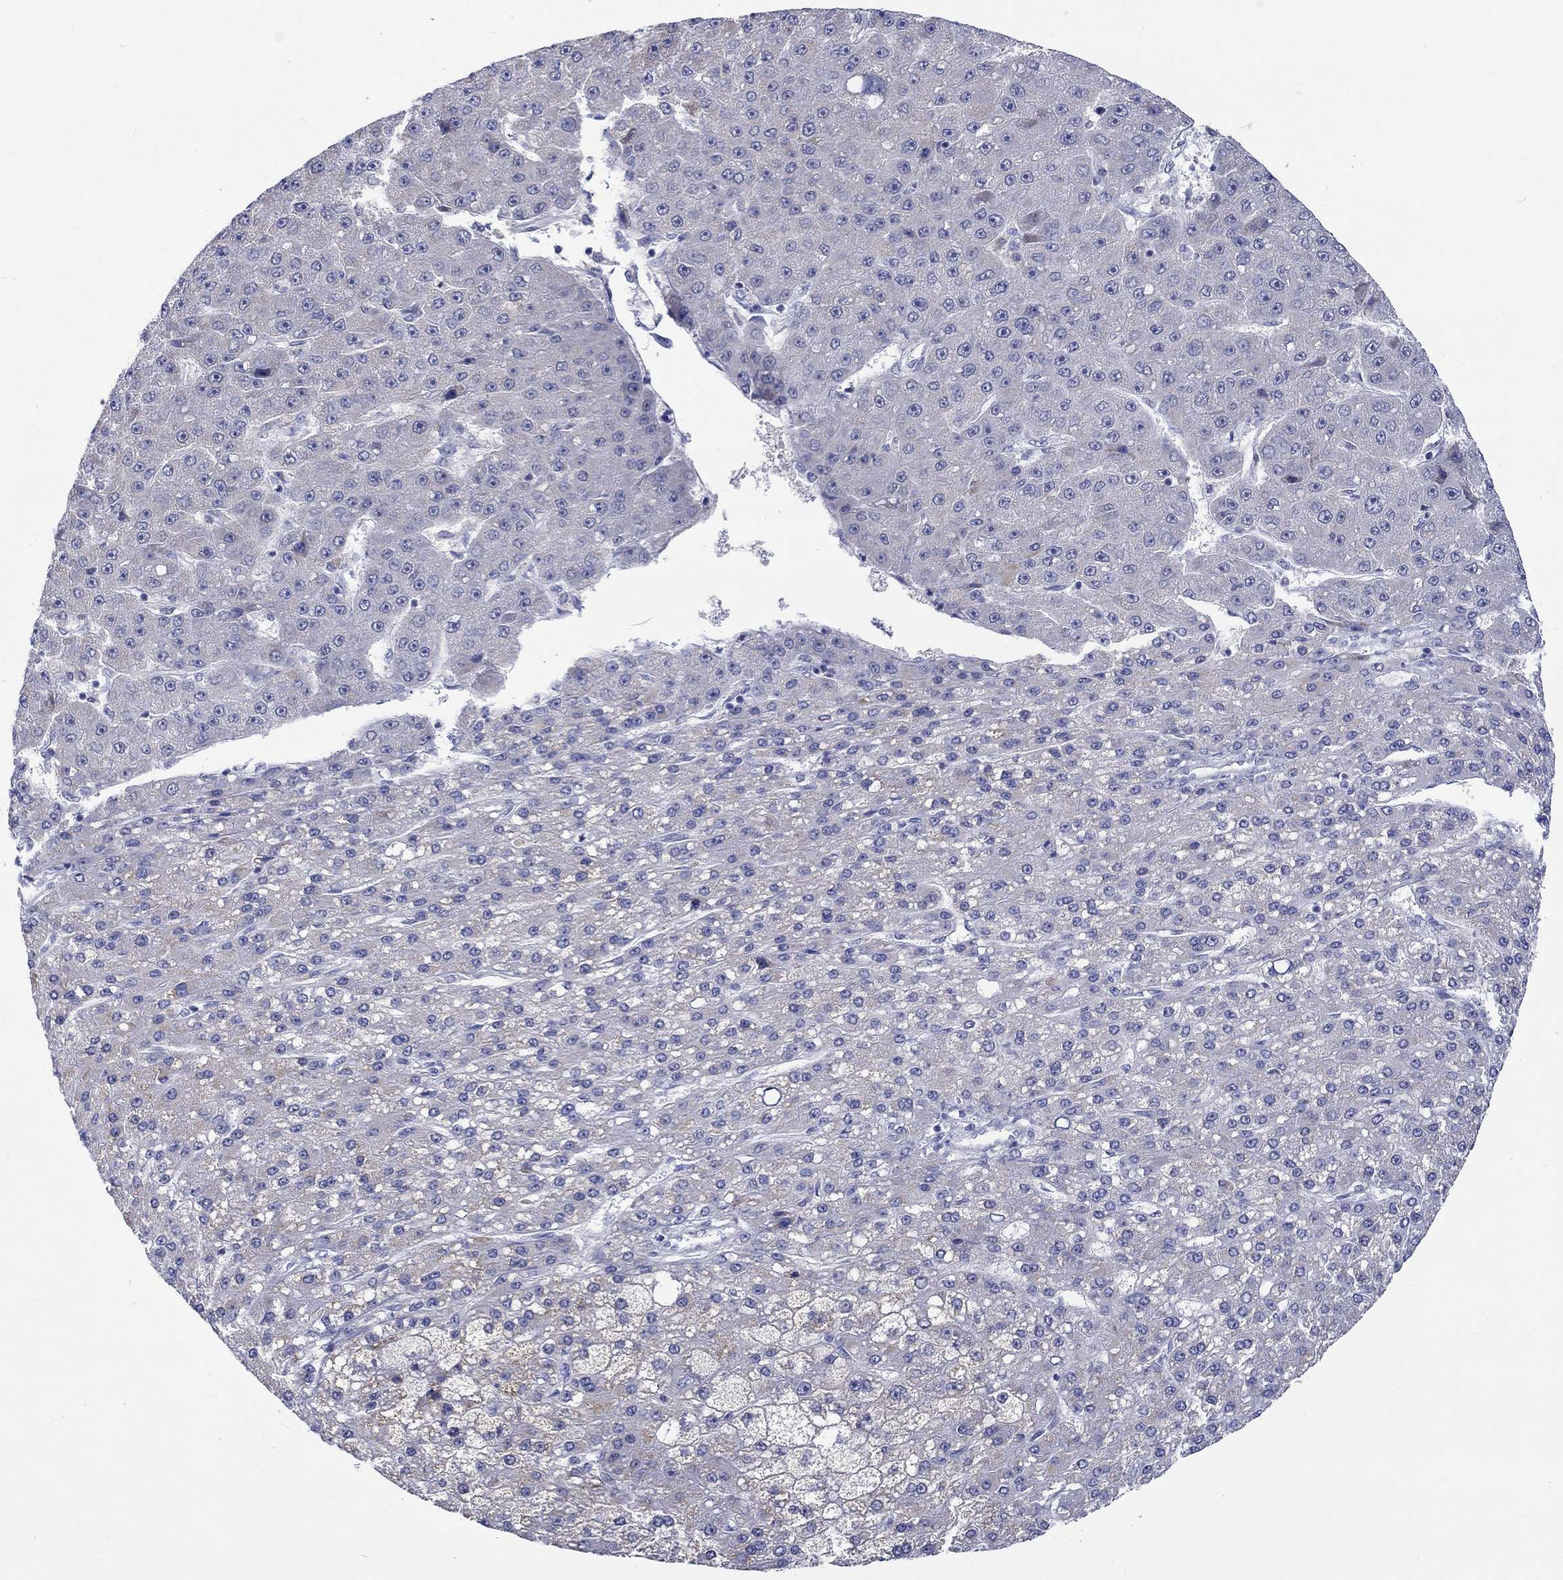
{"staining": {"intensity": "negative", "quantity": "none", "location": "none"}, "tissue": "liver cancer", "cell_type": "Tumor cells", "image_type": "cancer", "snomed": [{"axis": "morphology", "description": "Carcinoma, Hepatocellular, NOS"}, {"axis": "topography", "description": "Liver"}], "caption": "Tumor cells show no significant positivity in hepatocellular carcinoma (liver). (Brightfield microscopy of DAB immunohistochemistry (IHC) at high magnification).", "gene": "ST6GALNAC1", "patient": {"sex": "male", "age": 67}}